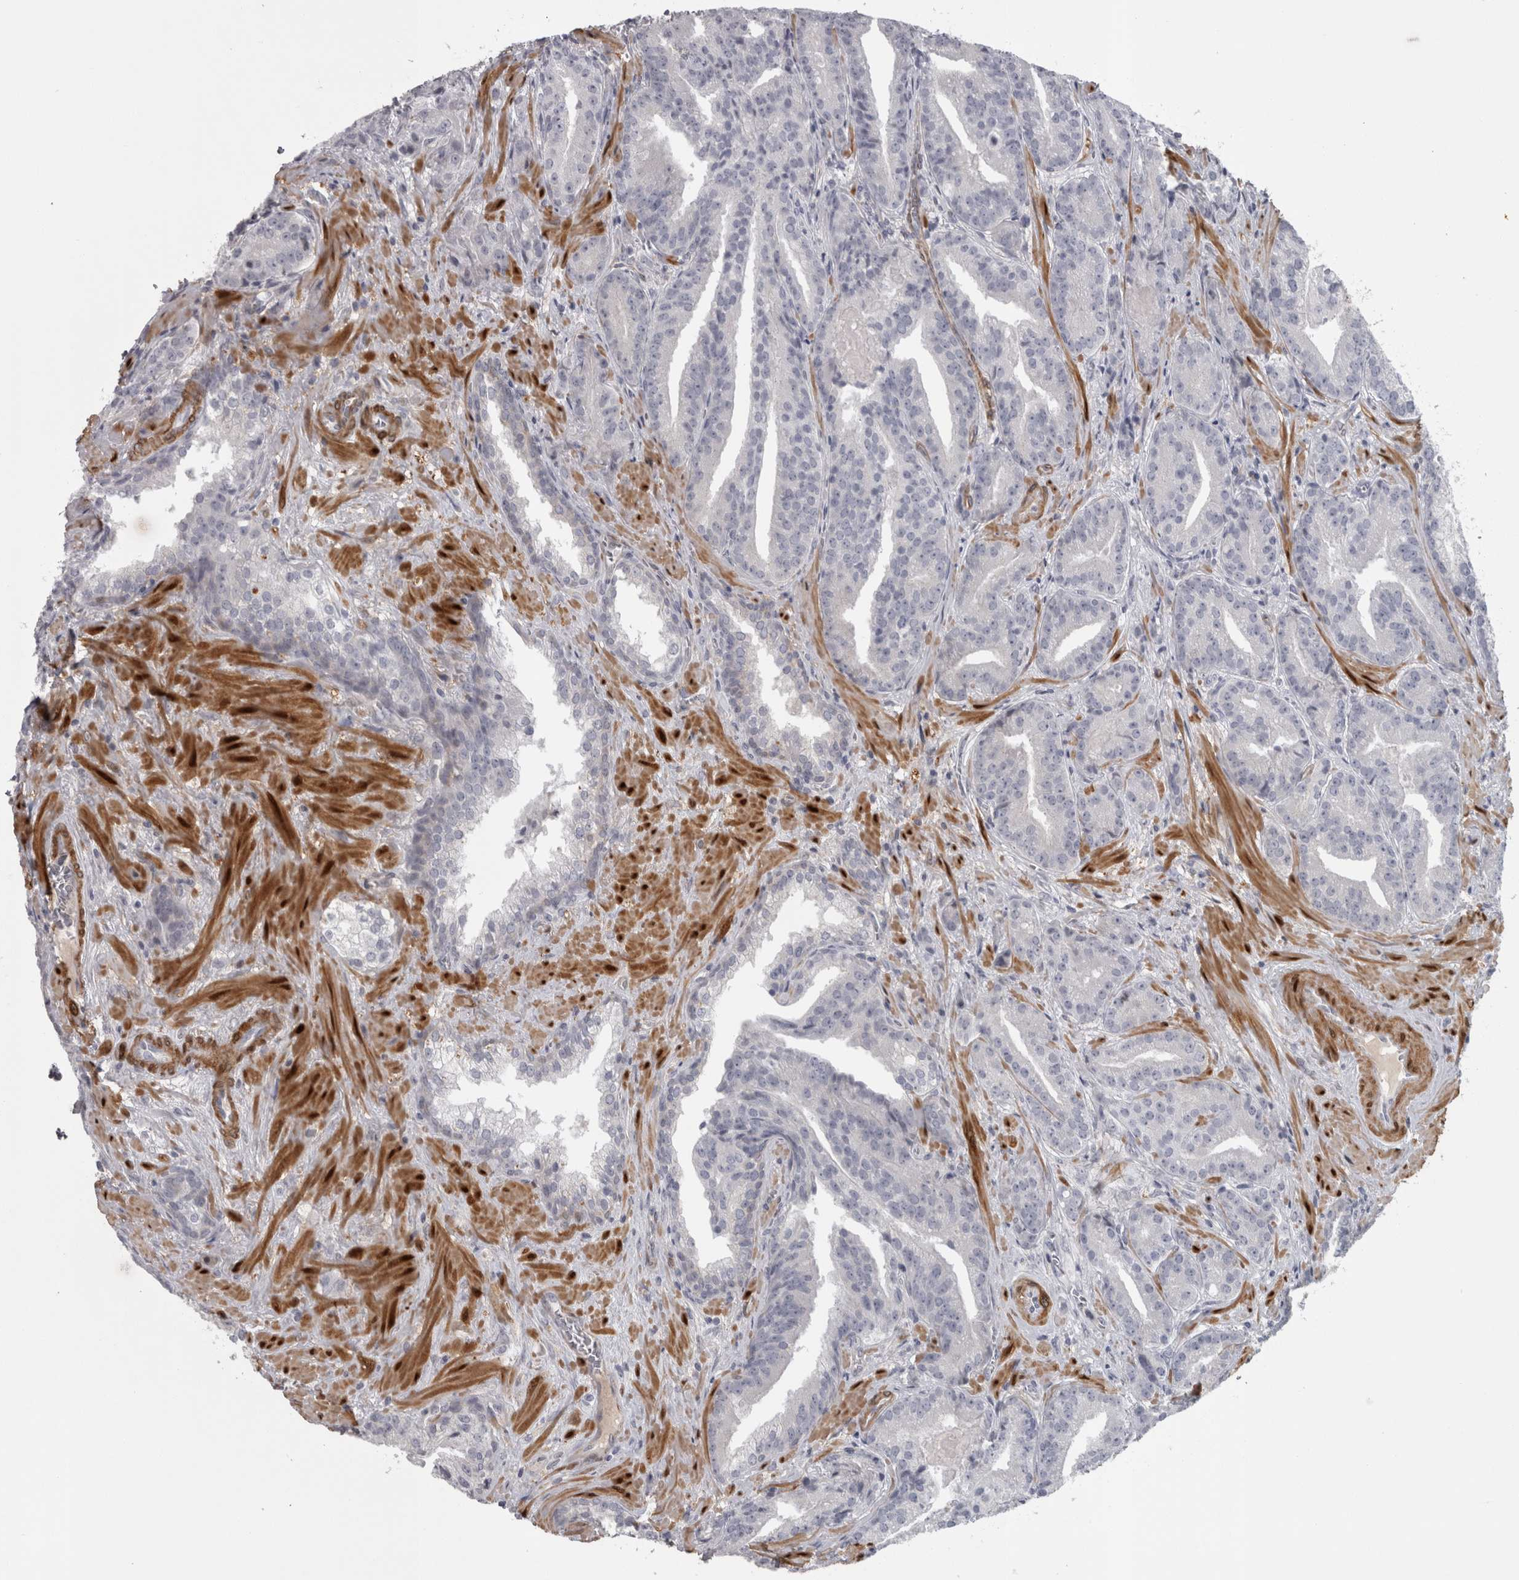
{"staining": {"intensity": "negative", "quantity": "none", "location": "none"}, "tissue": "prostate cancer", "cell_type": "Tumor cells", "image_type": "cancer", "snomed": [{"axis": "morphology", "description": "Adenocarcinoma, Low grade"}, {"axis": "topography", "description": "Prostate"}], "caption": "An immunohistochemistry histopathology image of prostate adenocarcinoma (low-grade) is shown. There is no staining in tumor cells of prostate adenocarcinoma (low-grade).", "gene": "PPP1R12B", "patient": {"sex": "male", "age": 67}}